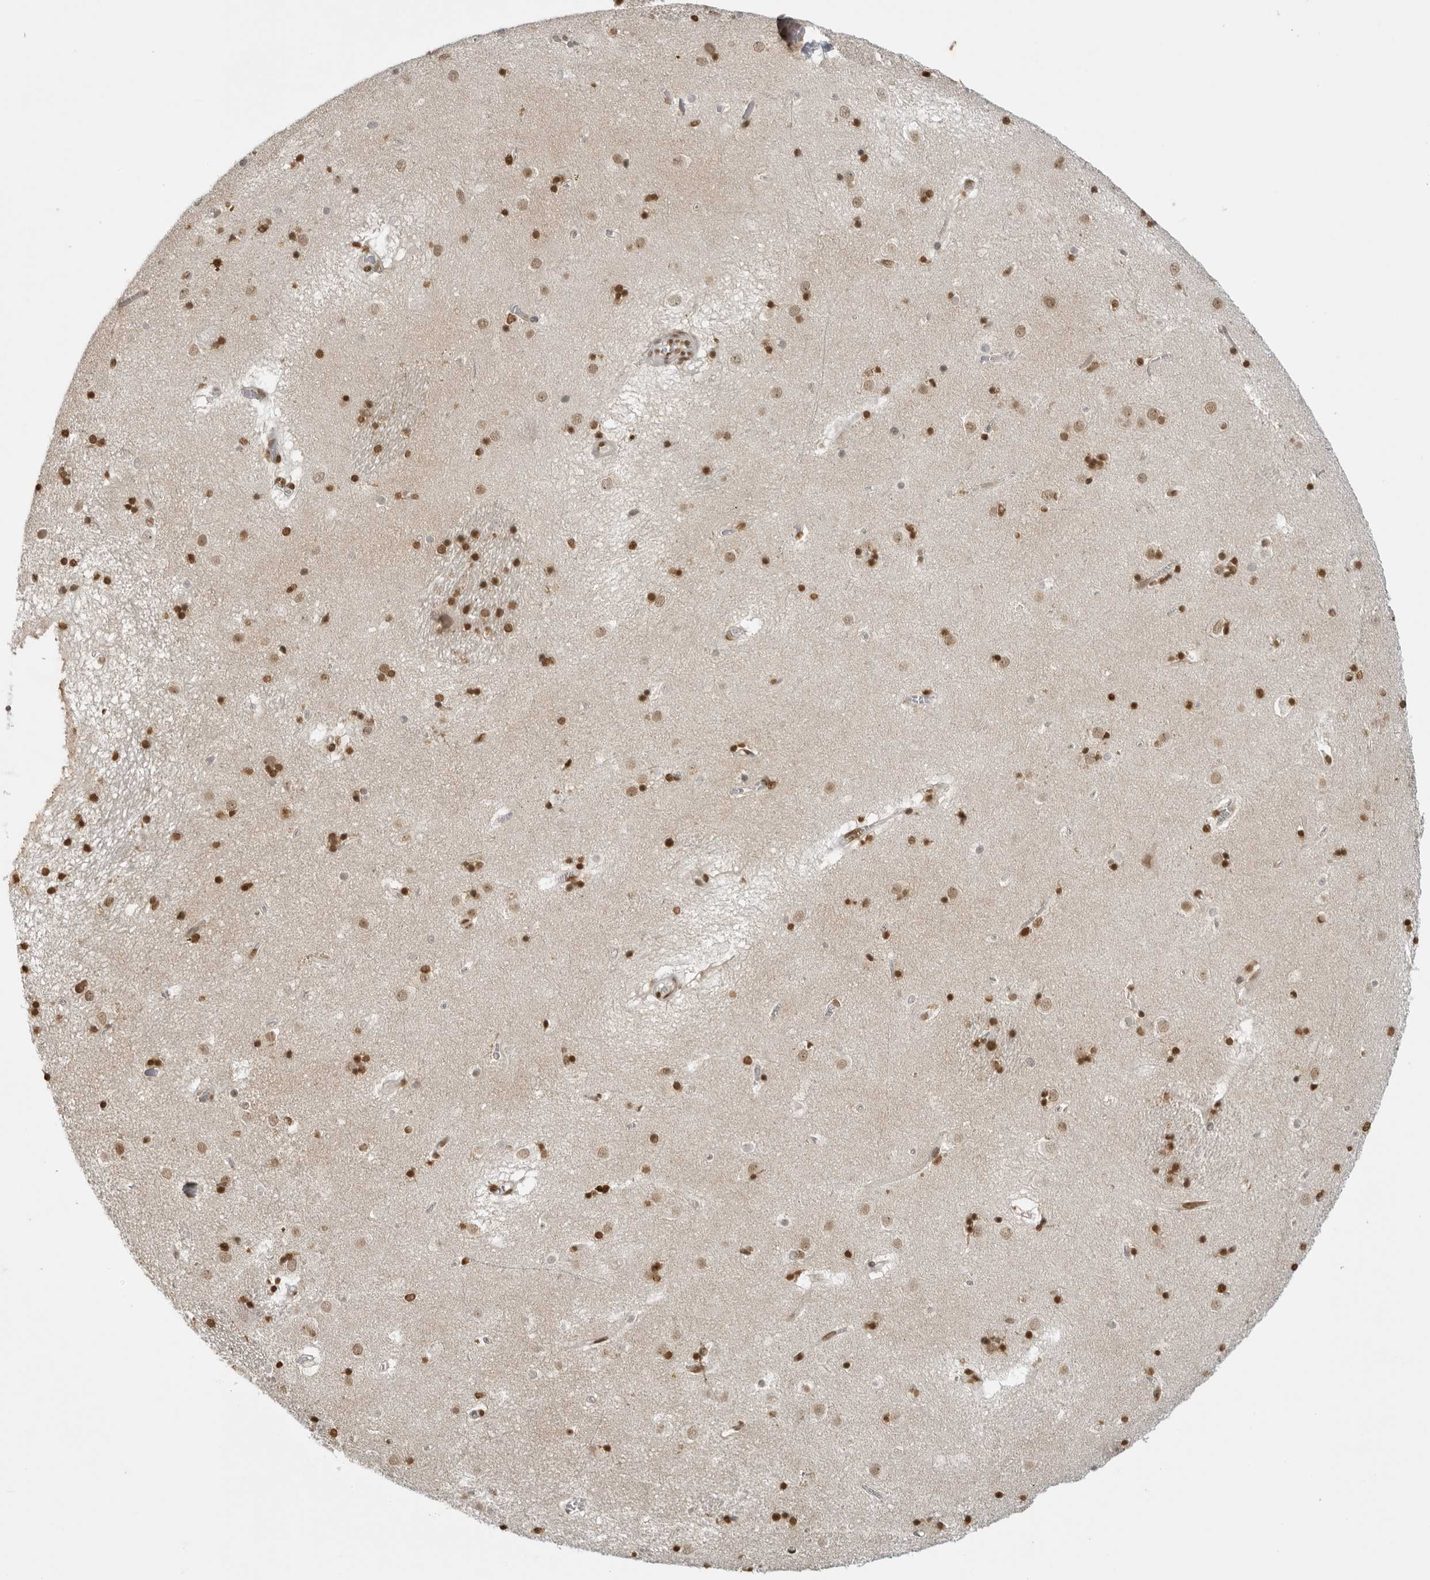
{"staining": {"intensity": "strong", "quantity": "25%-75%", "location": "nuclear"}, "tissue": "caudate", "cell_type": "Glial cells", "image_type": "normal", "snomed": [{"axis": "morphology", "description": "Normal tissue, NOS"}, {"axis": "topography", "description": "Lateral ventricle wall"}], "caption": "Immunohistochemical staining of normal caudate shows 25%-75% levels of strong nuclear protein expression in about 25%-75% of glial cells. The staining is performed using DAB brown chromogen to label protein expression. The nuclei are counter-stained blue using hematoxylin.", "gene": "RPA2", "patient": {"sex": "male", "age": 70}}